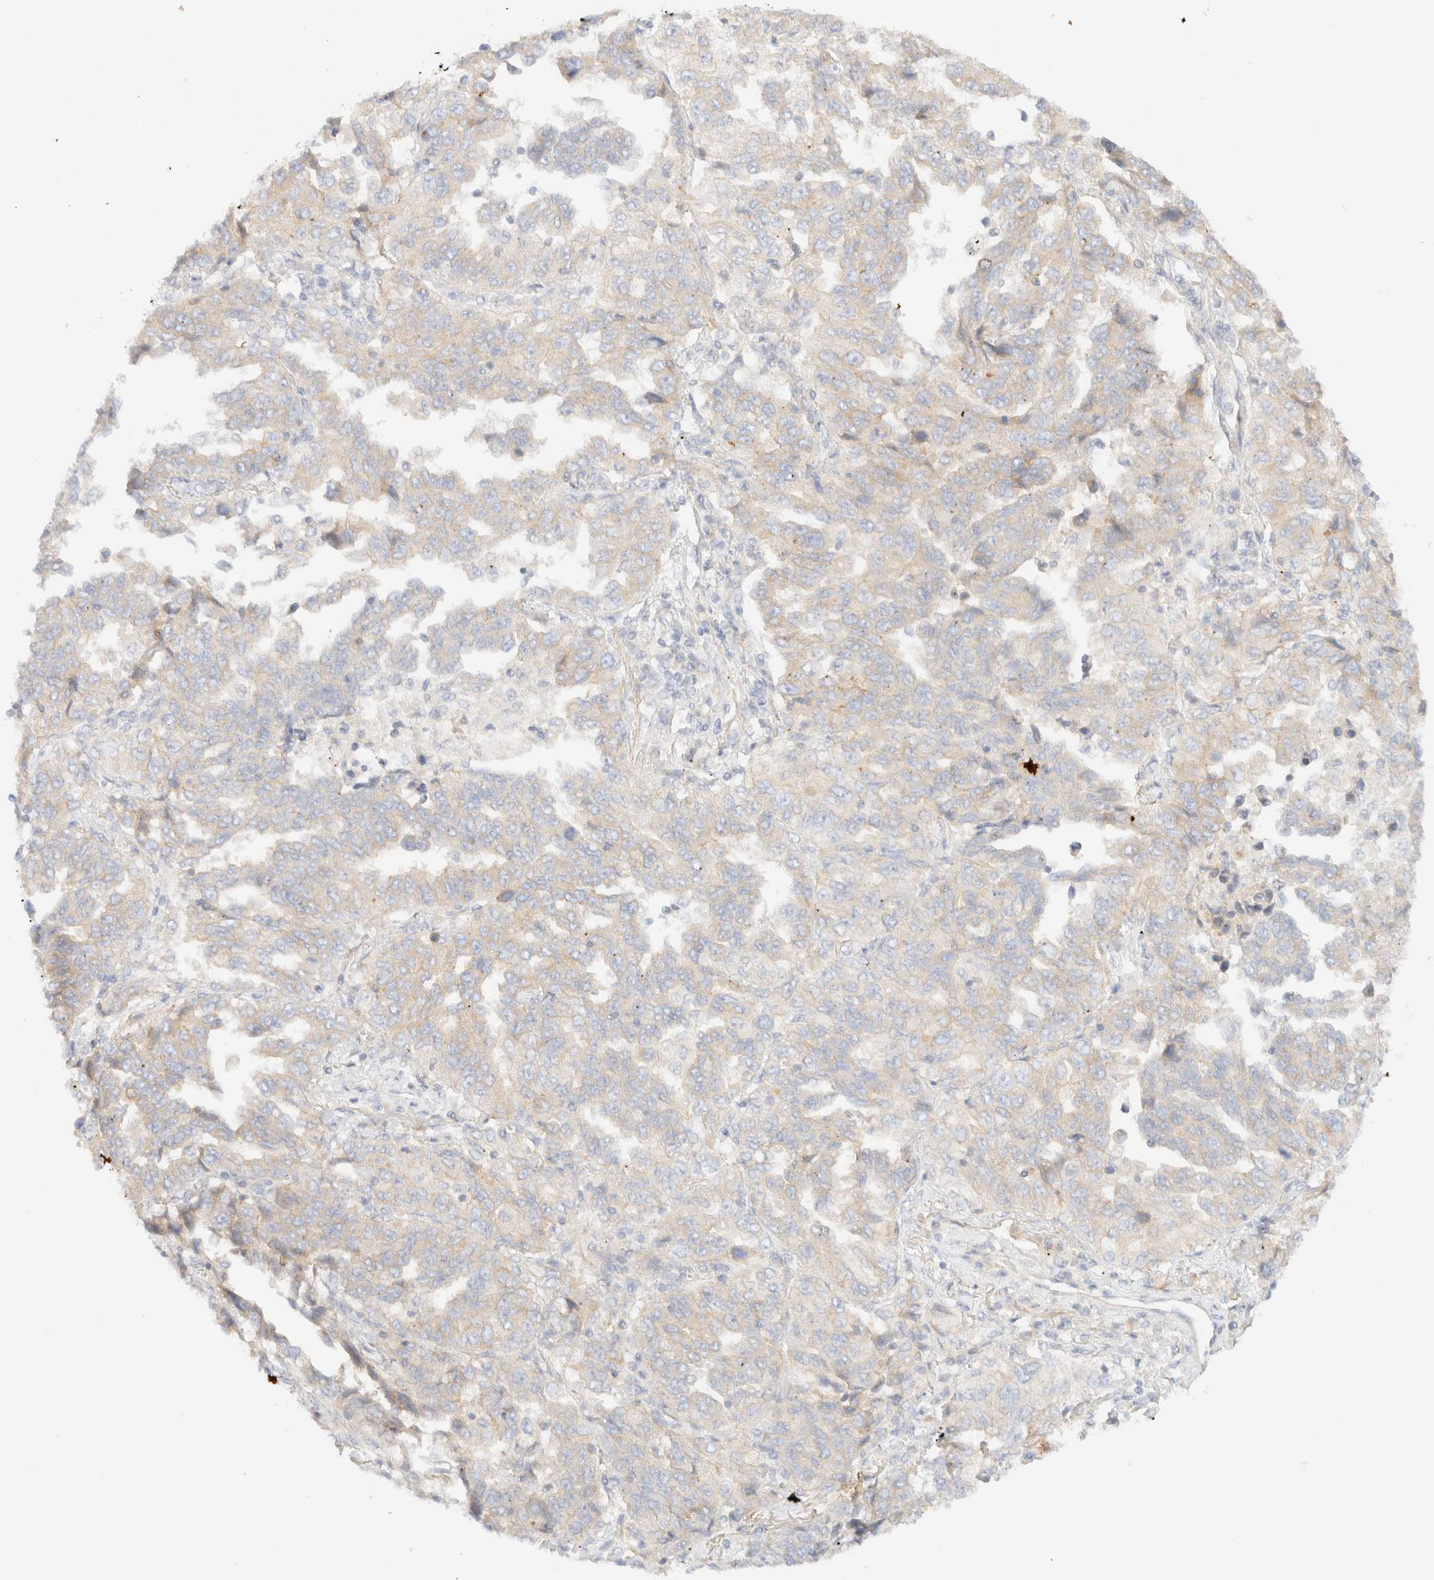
{"staining": {"intensity": "weak", "quantity": "<25%", "location": "cytoplasmic/membranous"}, "tissue": "lung cancer", "cell_type": "Tumor cells", "image_type": "cancer", "snomed": [{"axis": "morphology", "description": "Adenocarcinoma, NOS"}, {"axis": "topography", "description": "Lung"}], "caption": "There is no significant expression in tumor cells of lung cancer (adenocarcinoma).", "gene": "MYO10", "patient": {"sex": "female", "age": 51}}